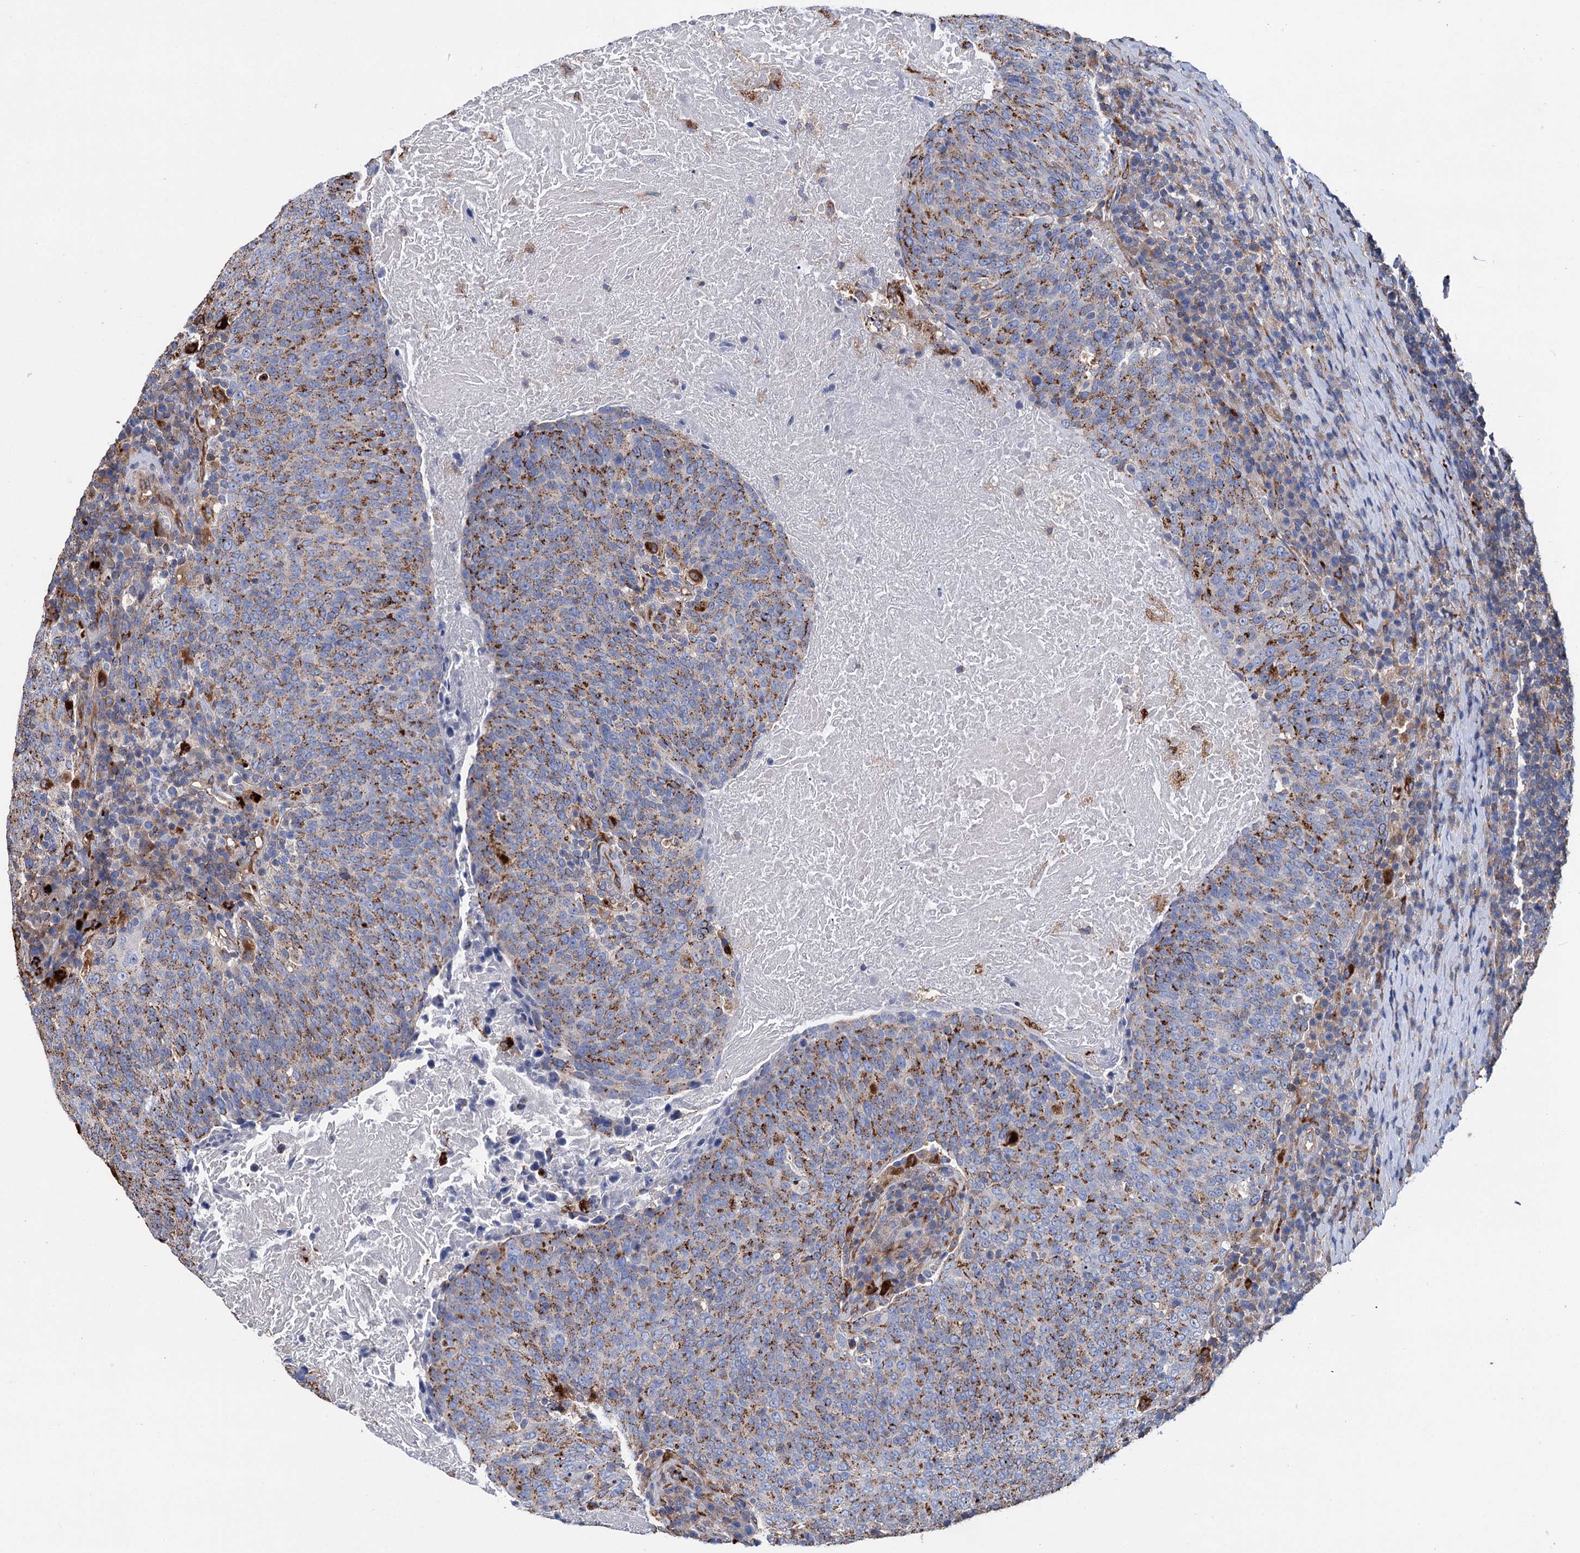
{"staining": {"intensity": "moderate", "quantity": "25%-75%", "location": "cytoplasmic/membranous"}, "tissue": "head and neck cancer", "cell_type": "Tumor cells", "image_type": "cancer", "snomed": [{"axis": "morphology", "description": "Squamous cell carcinoma, NOS"}, {"axis": "morphology", "description": "Squamous cell carcinoma, metastatic, NOS"}, {"axis": "topography", "description": "Lymph node"}, {"axis": "topography", "description": "Head-Neck"}], "caption": "High-power microscopy captured an immunohistochemistry (IHC) photomicrograph of head and neck metastatic squamous cell carcinoma, revealing moderate cytoplasmic/membranous positivity in approximately 25%-75% of tumor cells.", "gene": "SCPEP1", "patient": {"sex": "male", "age": 62}}